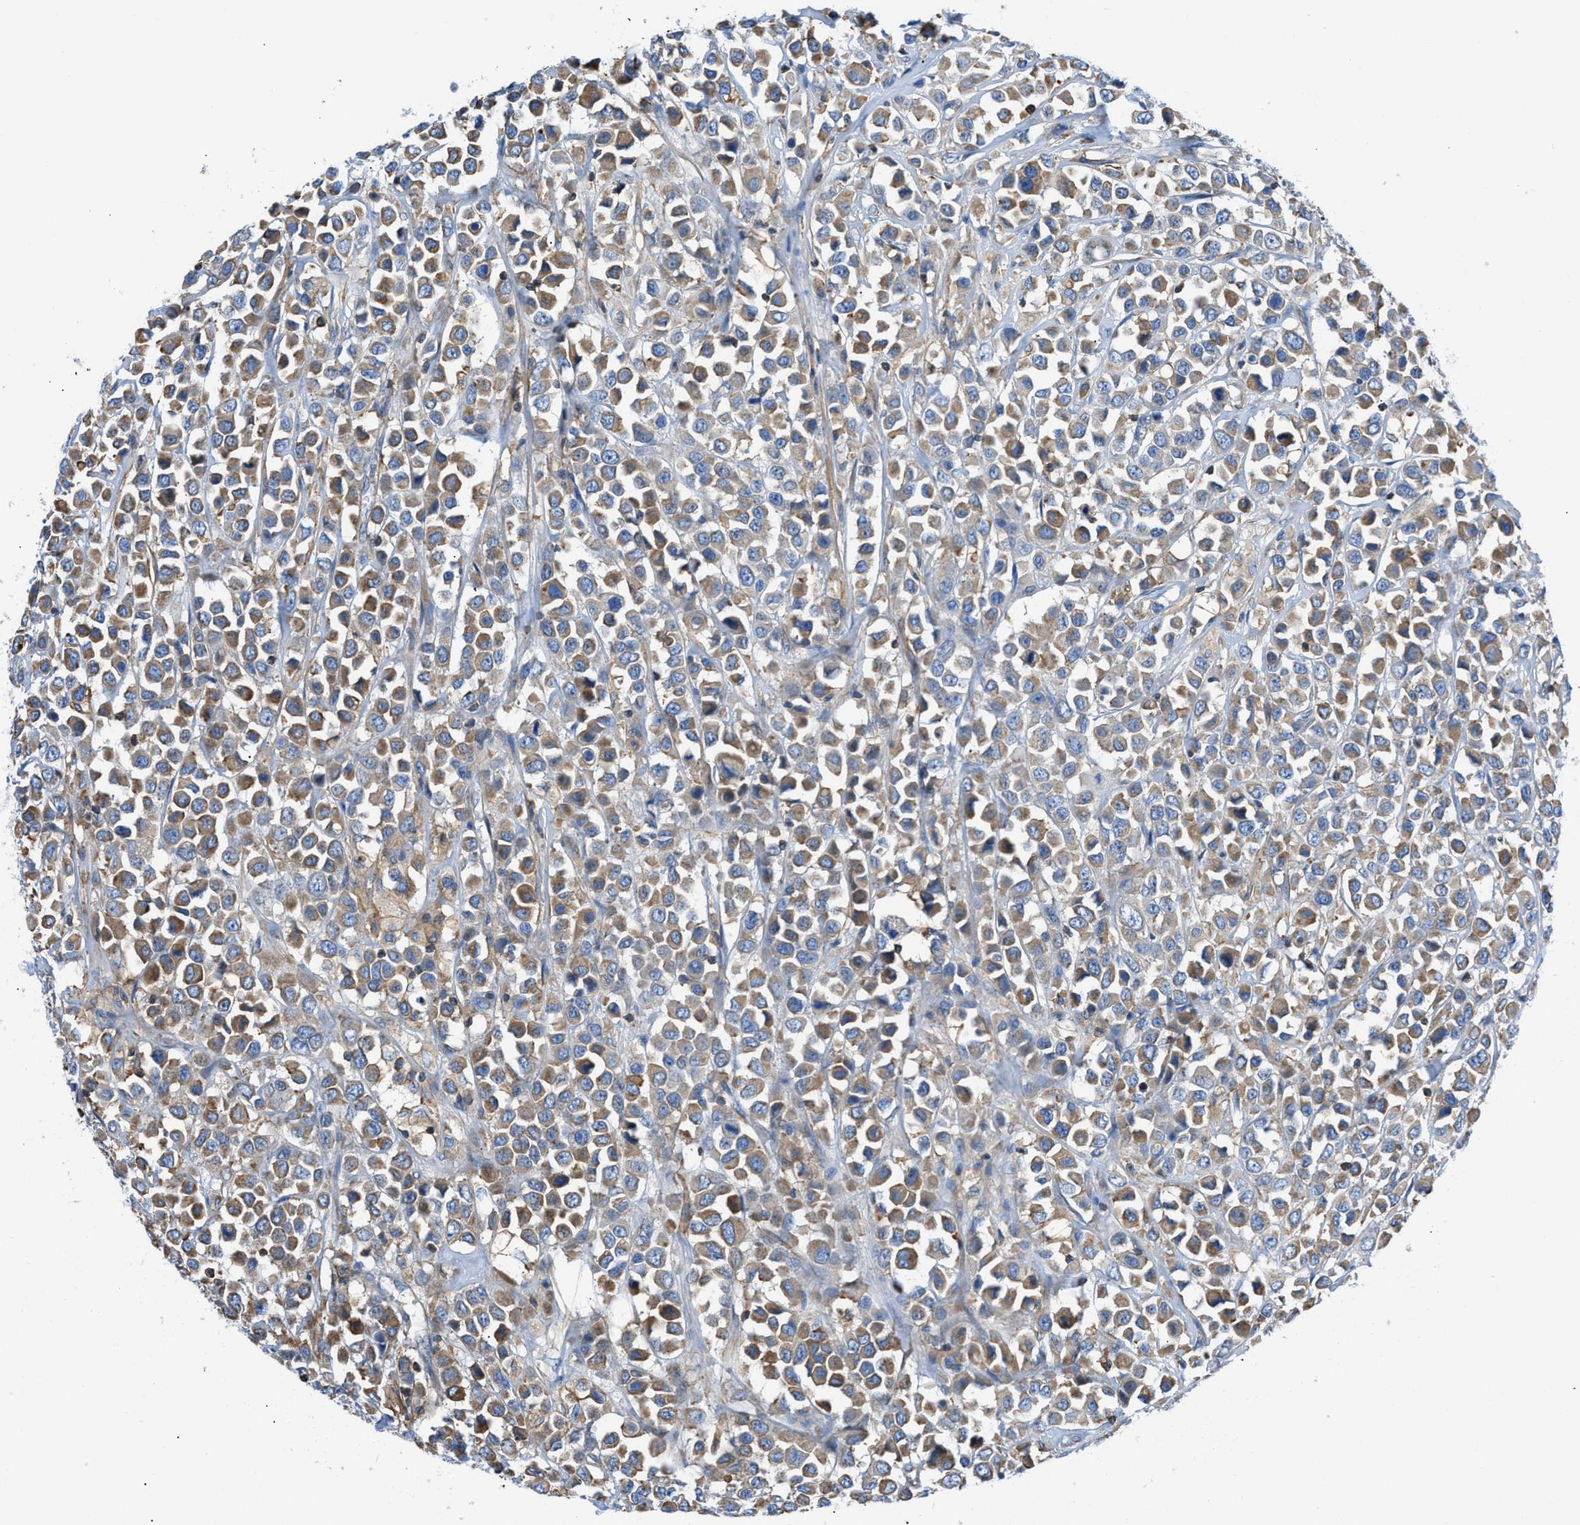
{"staining": {"intensity": "moderate", "quantity": ">75%", "location": "cytoplasmic/membranous"}, "tissue": "breast cancer", "cell_type": "Tumor cells", "image_type": "cancer", "snomed": [{"axis": "morphology", "description": "Duct carcinoma"}, {"axis": "topography", "description": "Breast"}], "caption": "This photomicrograph reveals immunohistochemistry staining of human breast cancer, with medium moderate cytoplasmic/membranous positivity in about >75% of tumor cells.", "gene": "ATP6V0D1", "patient": {"sex": "female", "age": 61}}